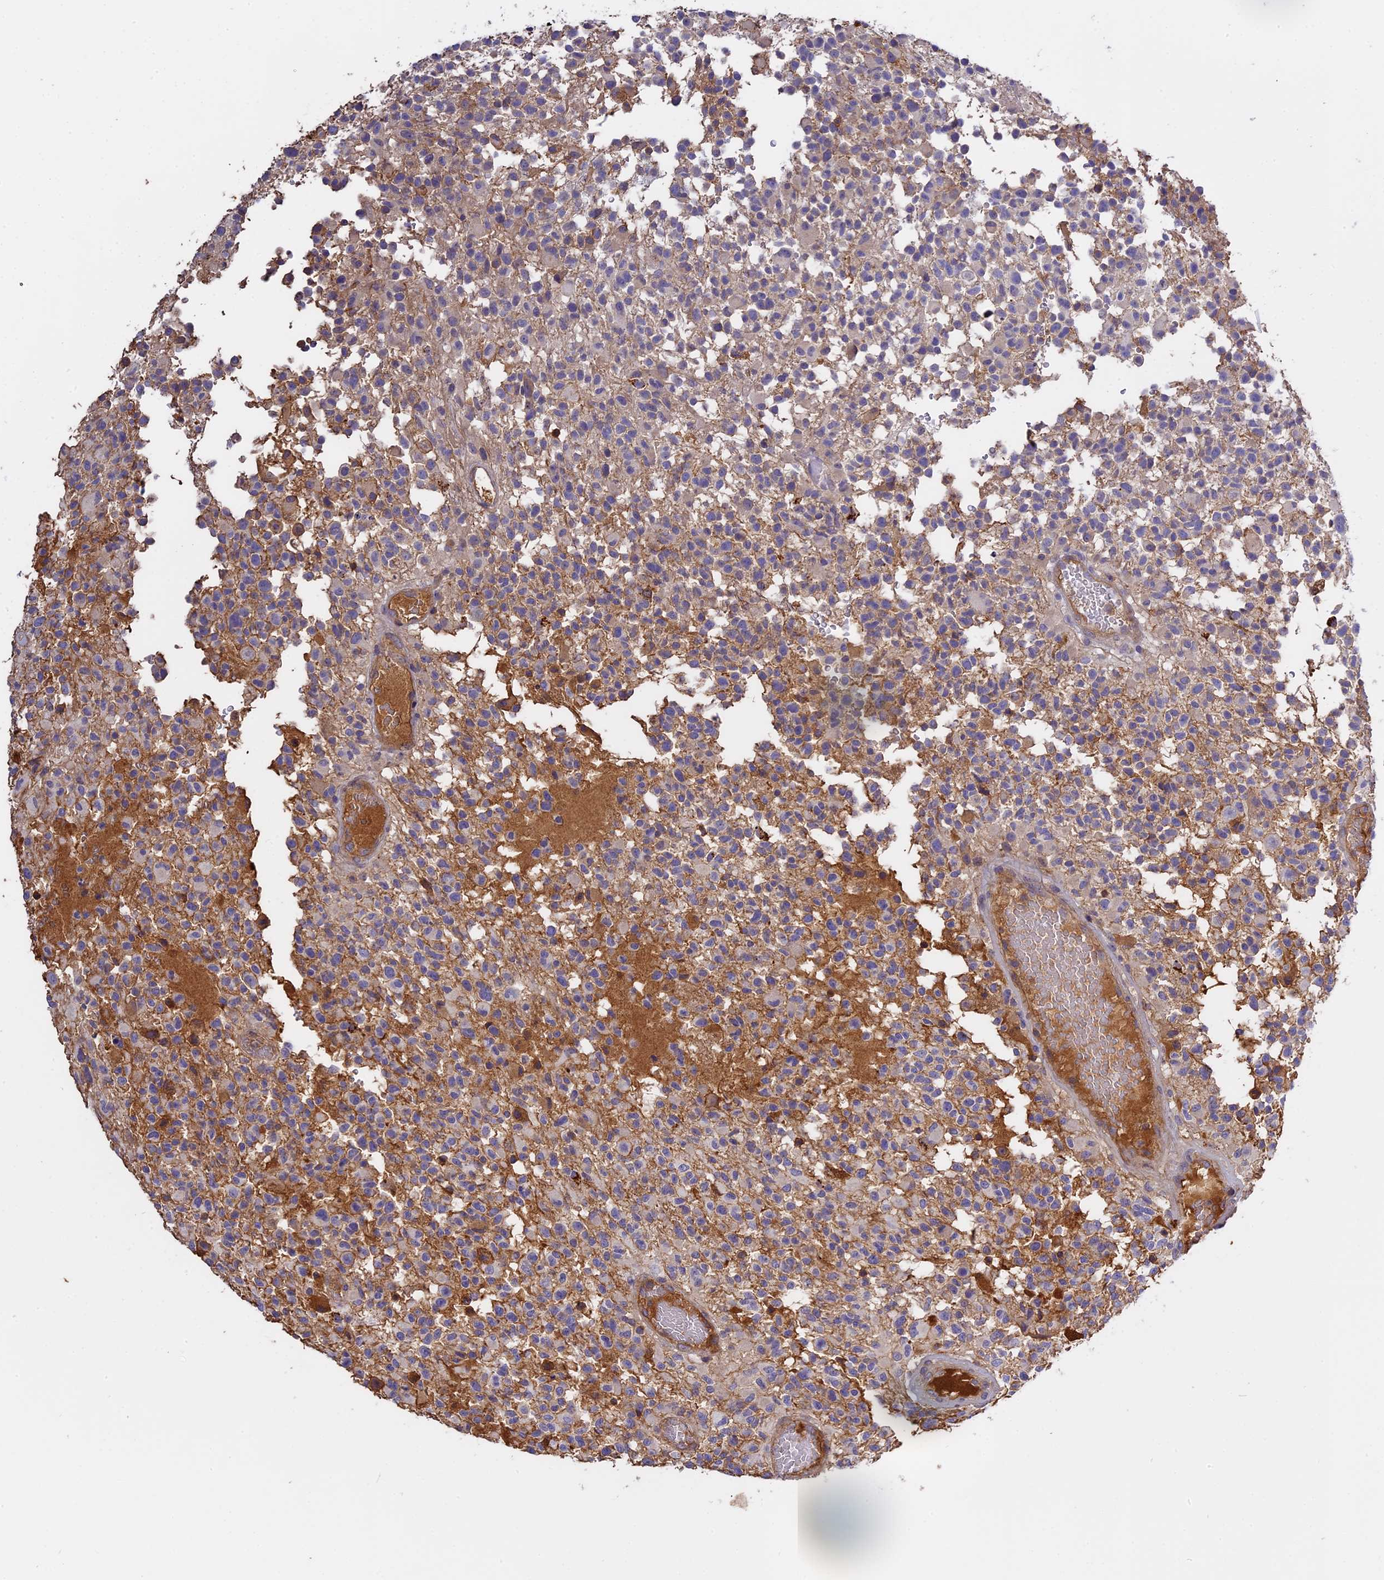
{"staining": {"intensity": "negative", "quantity": "none", "location": "none"}, "tissue": "glioma", "cell_type": "Tumor cells", "image_type": "cancer", "snomed": [{"axis": "morphology", "description": "Glioma, malignant, High grade"}, {"axis": "morphology", "description": "Glioblastoma, NOS"}, {"axis": "topography", "description": "Brain"}], "caption": "High-grade glioma (malignant) stained for a protein using immunohistochemistry (IHC) exhibits no expression tumor cells.", "gene": "CFAP119", "patient": {"sex": "male", "age": 60}}